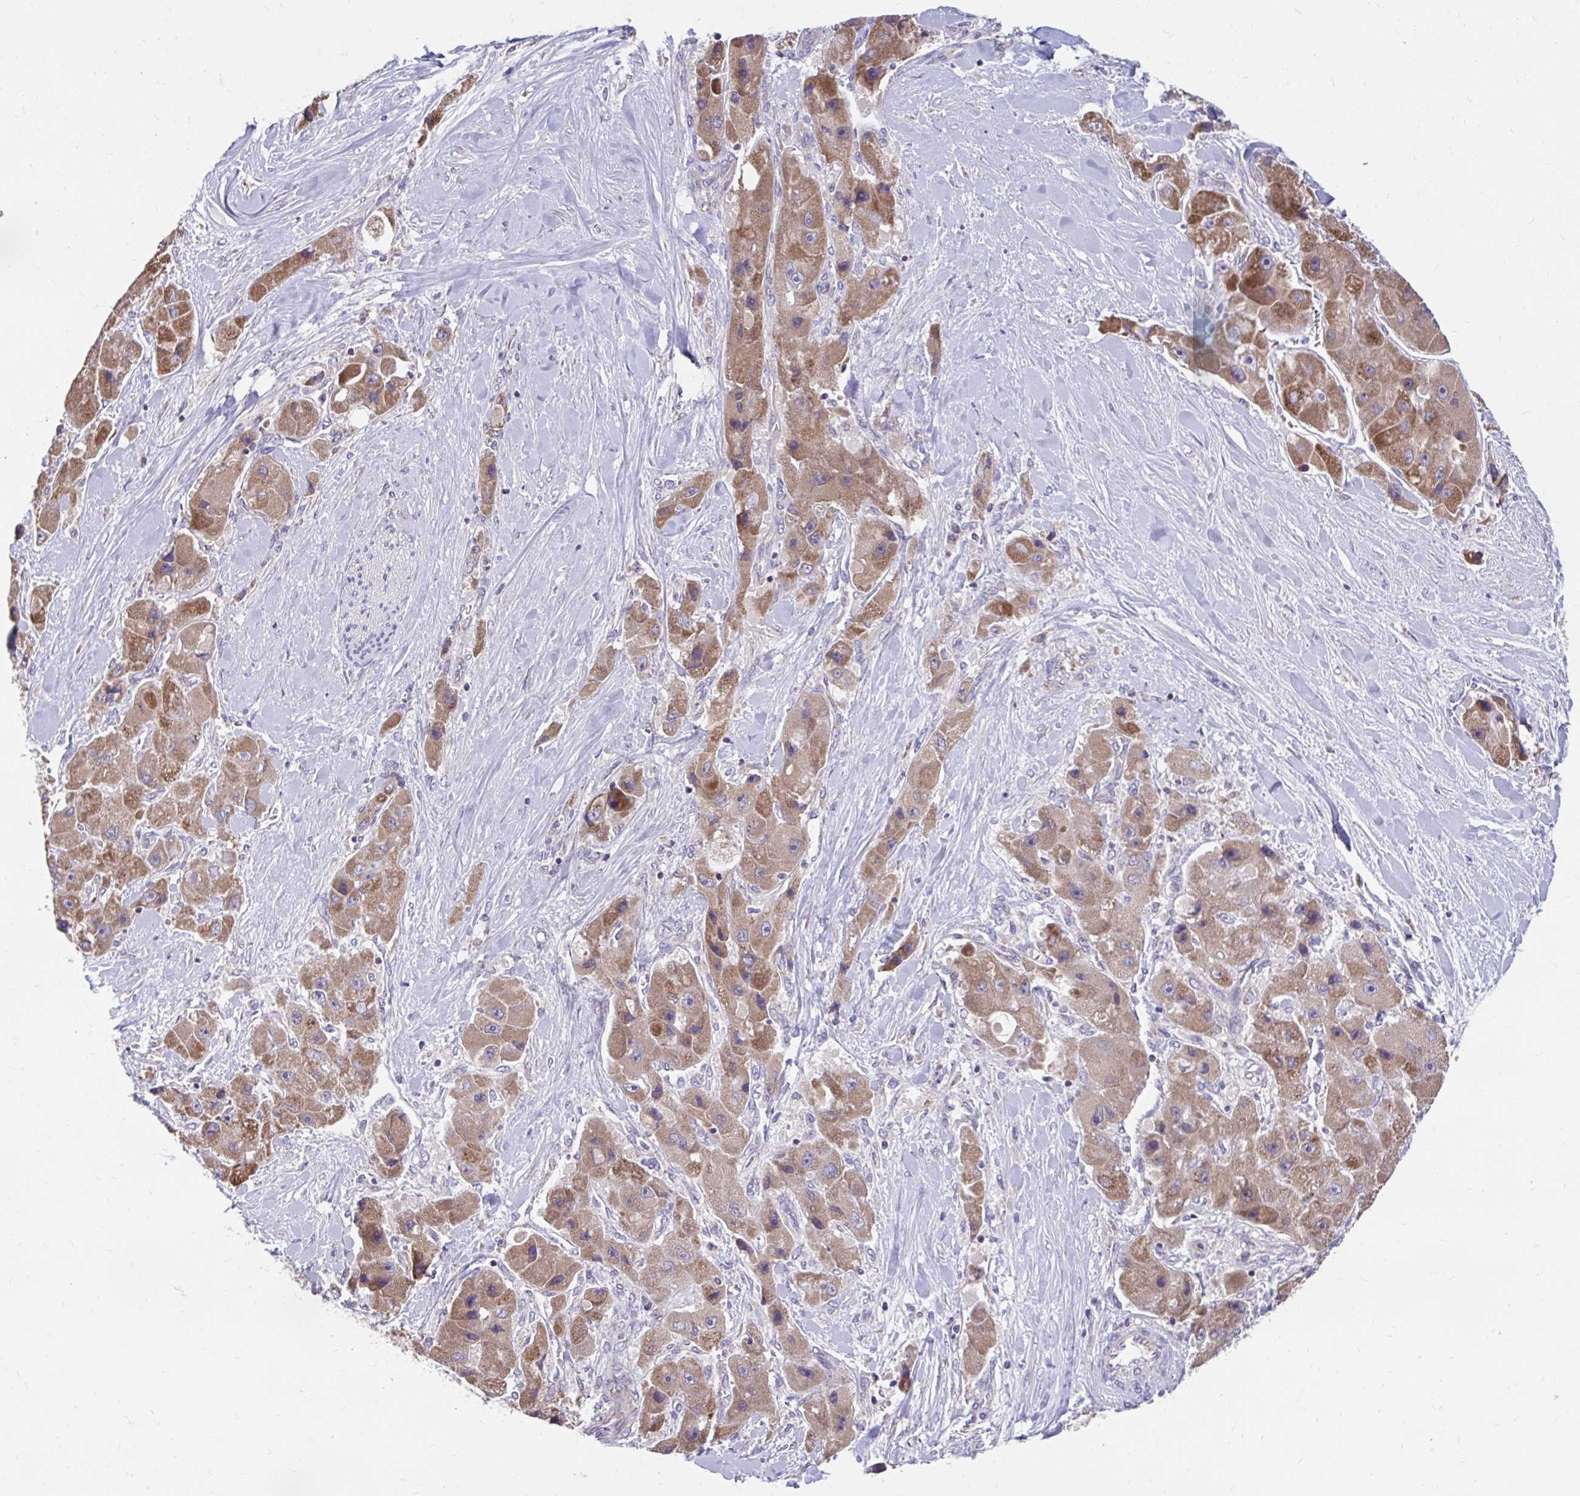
{"staining": {"intensity": "moderate", "quantity": ">75%", "location": "cytoplasmic/membranous"}, "tissue": "liver cancer", "cell_type": "Tumor cells", "image_type": "cancer", "snomed": [{"axis": "morphology", "description": "Carcinoma, Hepatocellular, NOS"}, {"axis": "topography", "description": "Liver"}], "caption": "A brown stain labels moderate cytoplasmic/membranous expression of a protein in human liver cancer (hepatocellular carcinoma) tumor cells.", "gene": "LINGO4", "patient": {"sex": "male", "age": 24}}